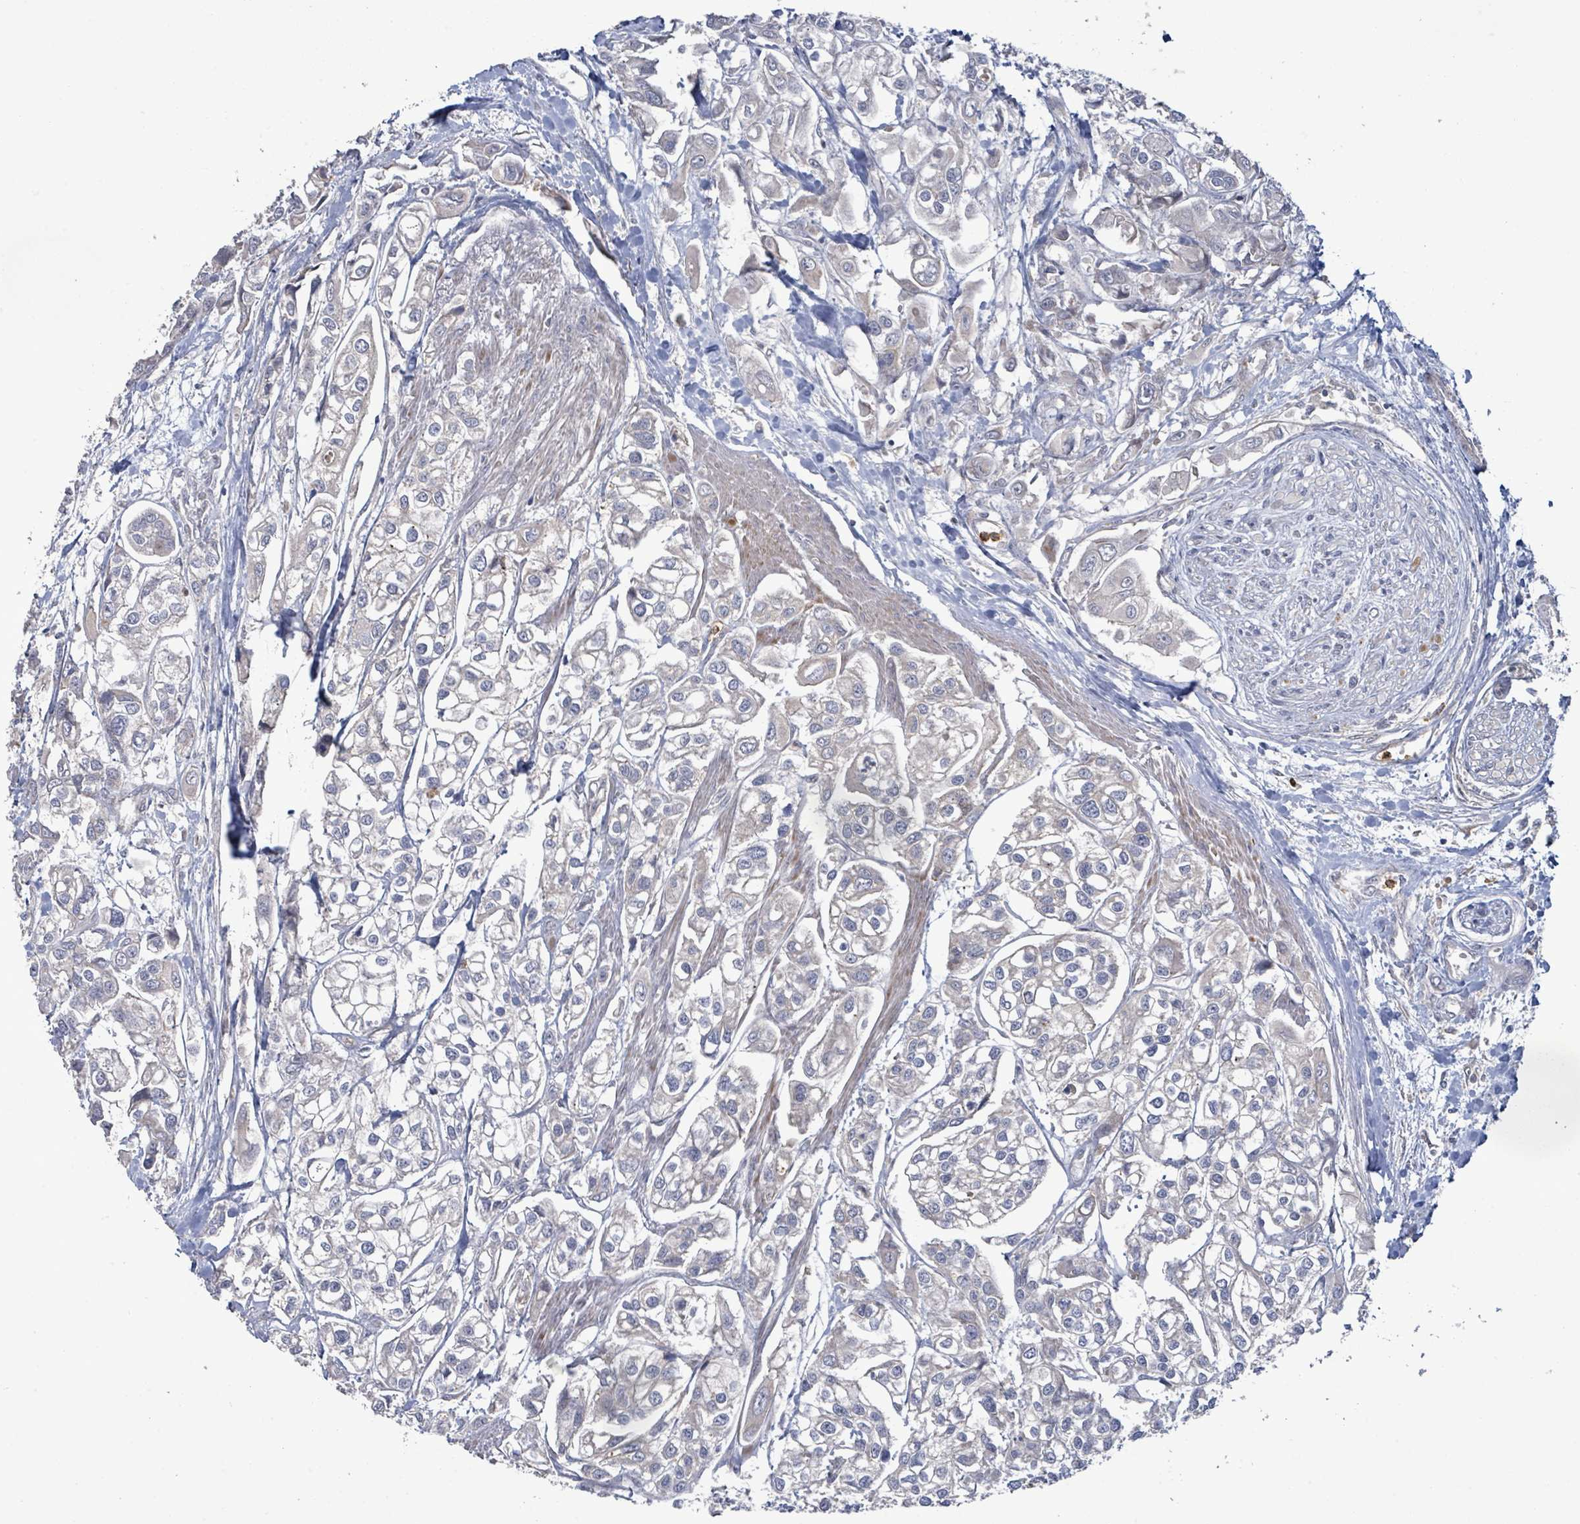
{"staining": {"intensity": "negative", "quantity": "none", "location": "none"}, "tissue": "urothelial cancer", "cell_type": "Tumor cells", "image_type": "cancer", "snomed": [{"axis": "morphology", "description": "Urothelial carcinoma, High grade"}, {"axis": "topography", "description": "Urinary bladder"}], "caption": "Tumor cells are negative for protein expression in human urothelial cancer.", "gene": "SLIT3", "patient": {"sex": "male", "age": 67}}